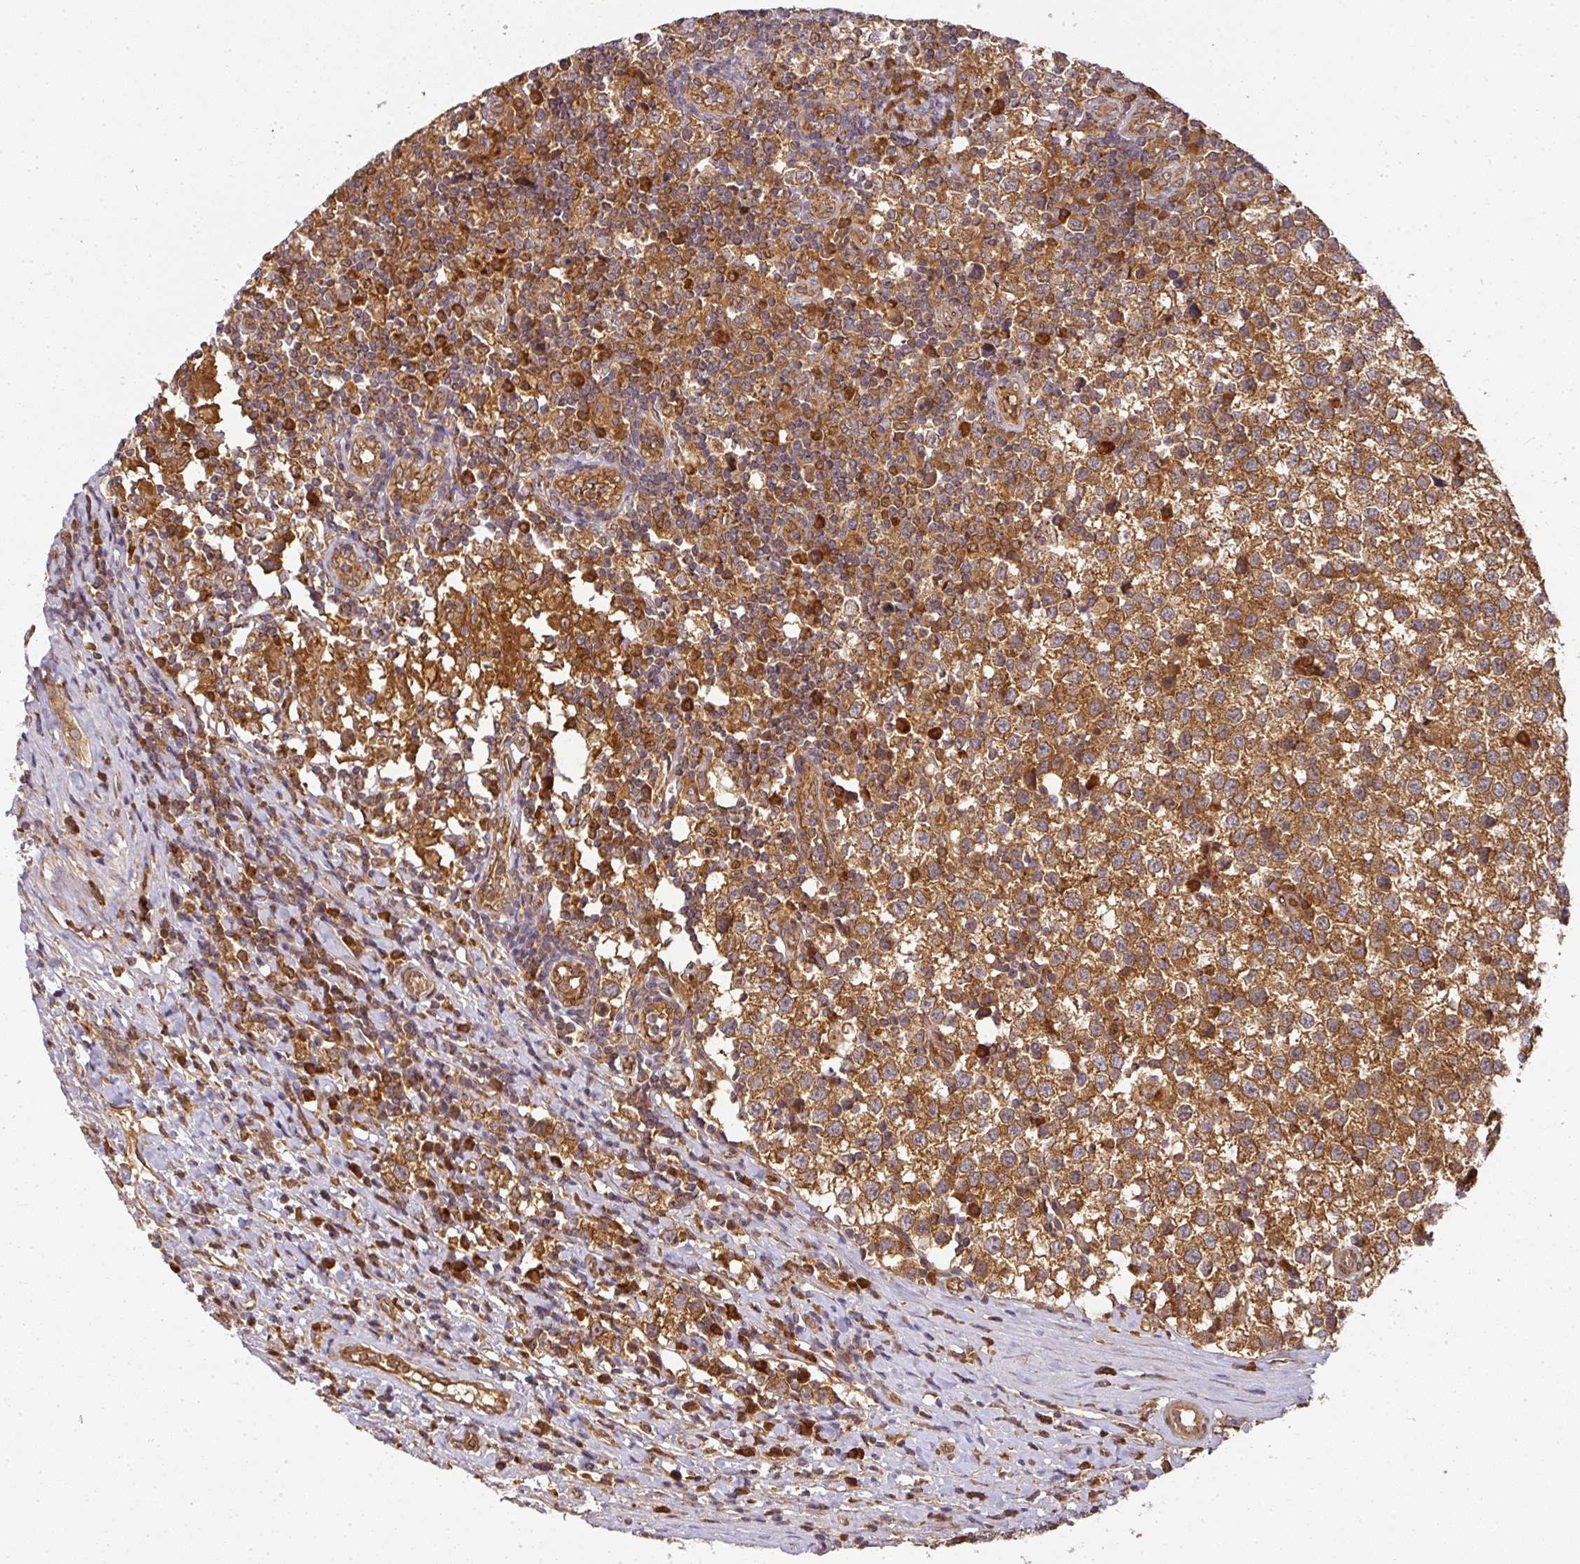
{"staining": {"intensity": "strong", "quantity": ">75%", "location": "cytoplasmic/membranous"}, "tissue": "testis cancer", "cell_type": "Tumor cells", "image_type": "cancer", "snomed": [{"axis": "morphology", "description": "Seminoma, NOS"}, {"axis": "topography", "description": "Testis"}], "caption": "Testis seminoma tissue reveals strong cytoplasmic/membranous staining in about >75% of tumor cells, visualized by immunohistochemistry.", "gene": "MALSU1", "patient": {"sex": "male", "age": 34}}